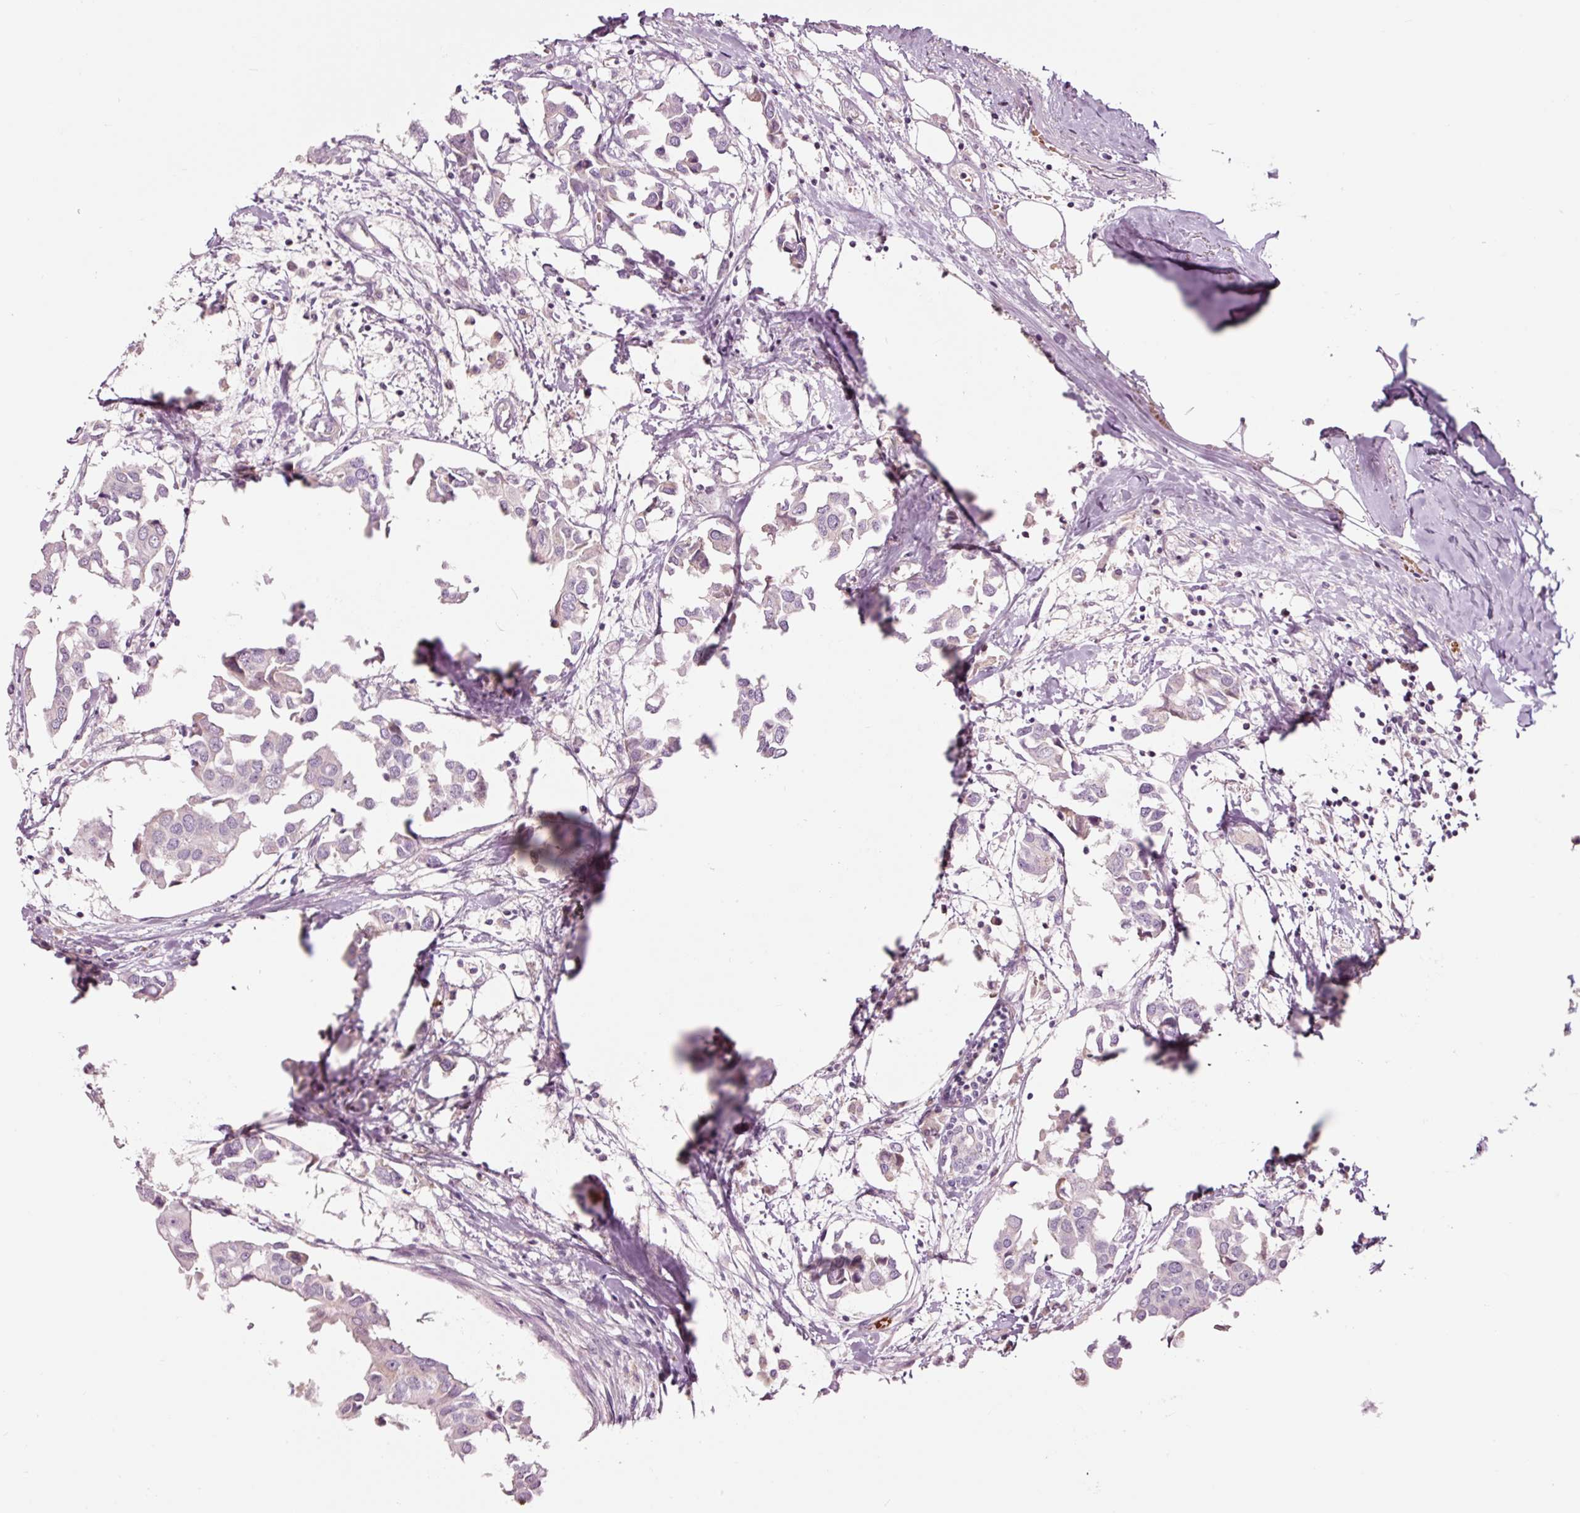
{"staining": {"intensity": "negative", "quantity": "none", "location": "none"}, "tissue": "breast cancer", "cell_type": "Tumor cells", "image_type": "cancer", "snomed": [{"axis": "morphology", "description": "Duct carcinoma"}, {"axis": "topography", "description": "Breast"}], "caption": "DAB immunohistochemical staining of human invasive ductal carcinoma (breast) exhibits no significant positivity in tumor cells.", "gene": "LDHAL6B", "patient": {"sex": "female", "age": 83}}